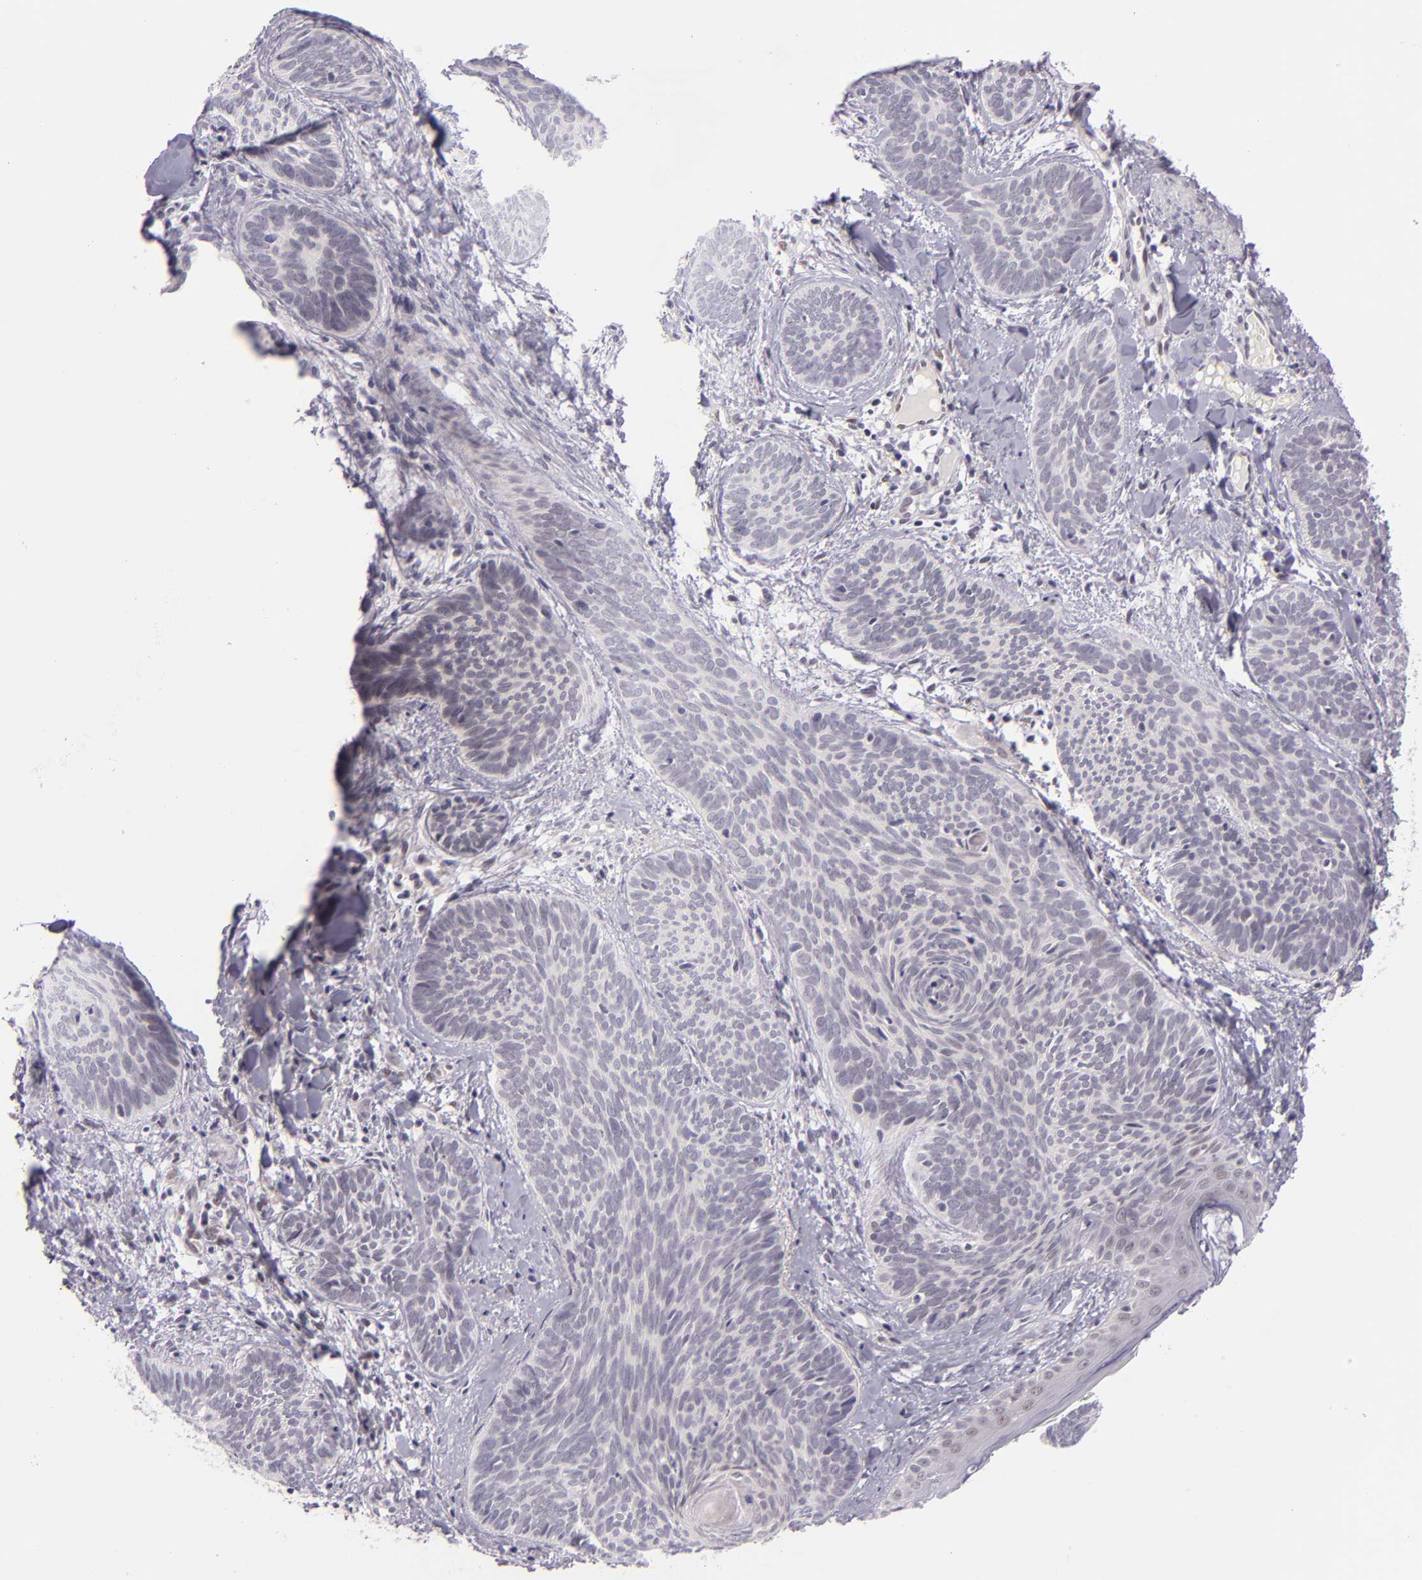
{"staining": {"intensity": "negative", "quantity": "none", "location": "none"}, "tissue": "skin cancer", "cell_type": "Tumor cells", "image_type": "cancer", "snomed": [{"axis": "morphology", "description": "Basal cell carcinoma"}, {"axis": "topography", "description": "Skin"}], "caption": "An immunohistochemistry (IHC) image of skin basal cell carcinoma is shown. There is no staining in tumor cells of skin basal cell carcinoma.", "gene": "BCL3", "patient": {"sex": "female", "age": 81}}